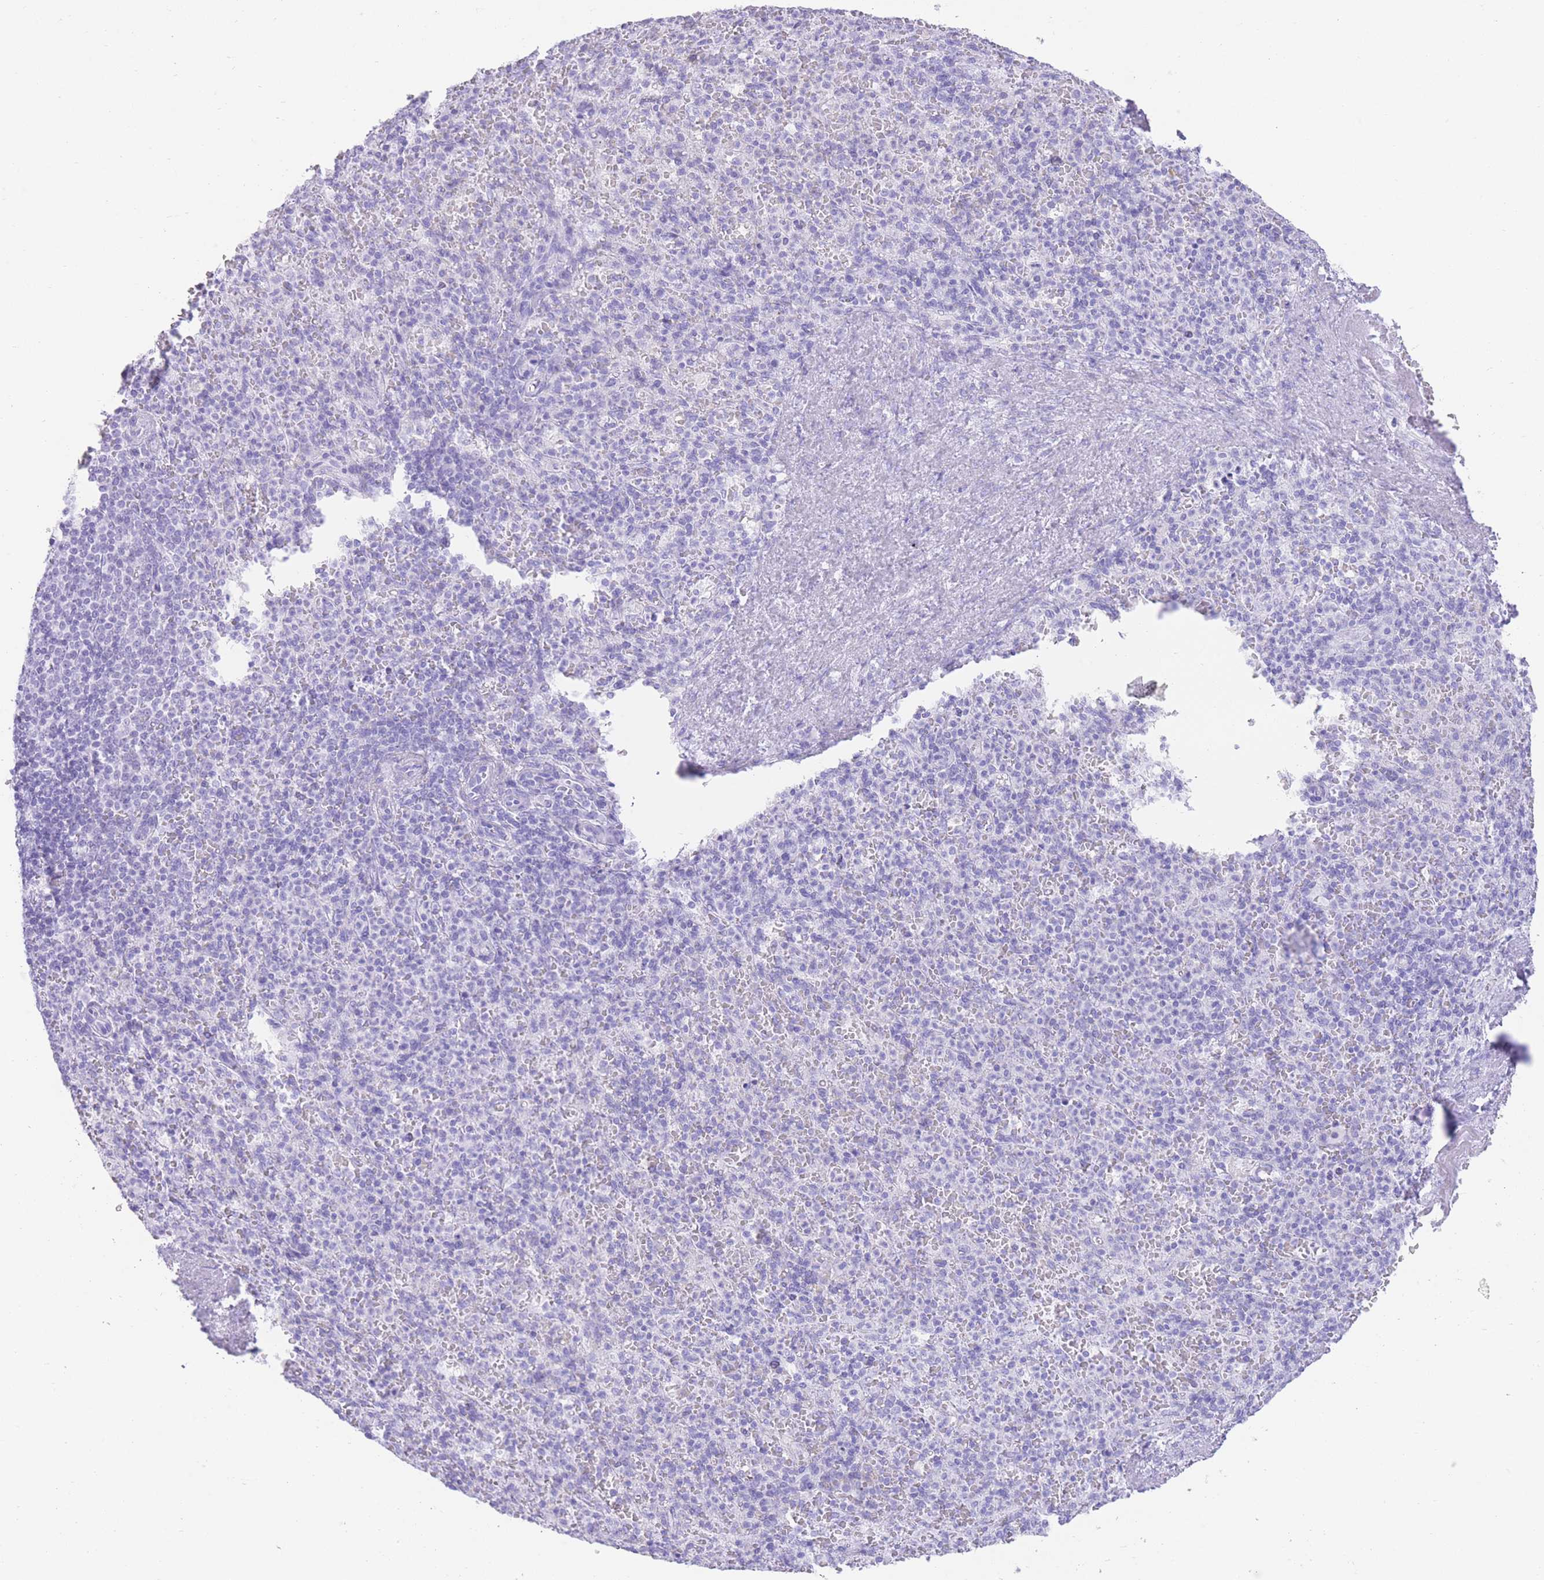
{"staining": {"intensity": "negative", "quantity": "none", "location": "none"}, "tissue": "spleen", "cell_type": "Cells in red pulp", "image_type": "normal", "snomed": [{"axis": "morphology", "description": "Normal tissue, NOS"}, {"axis": "topography", "description": "Spleen"}], "caption": "This is an immunohistochemistry histopathology image of benign human spleen. There is no staining in cells in red pulp.", "gene": "ELOA2", "patient": {"sex": "female", "age": 74}}